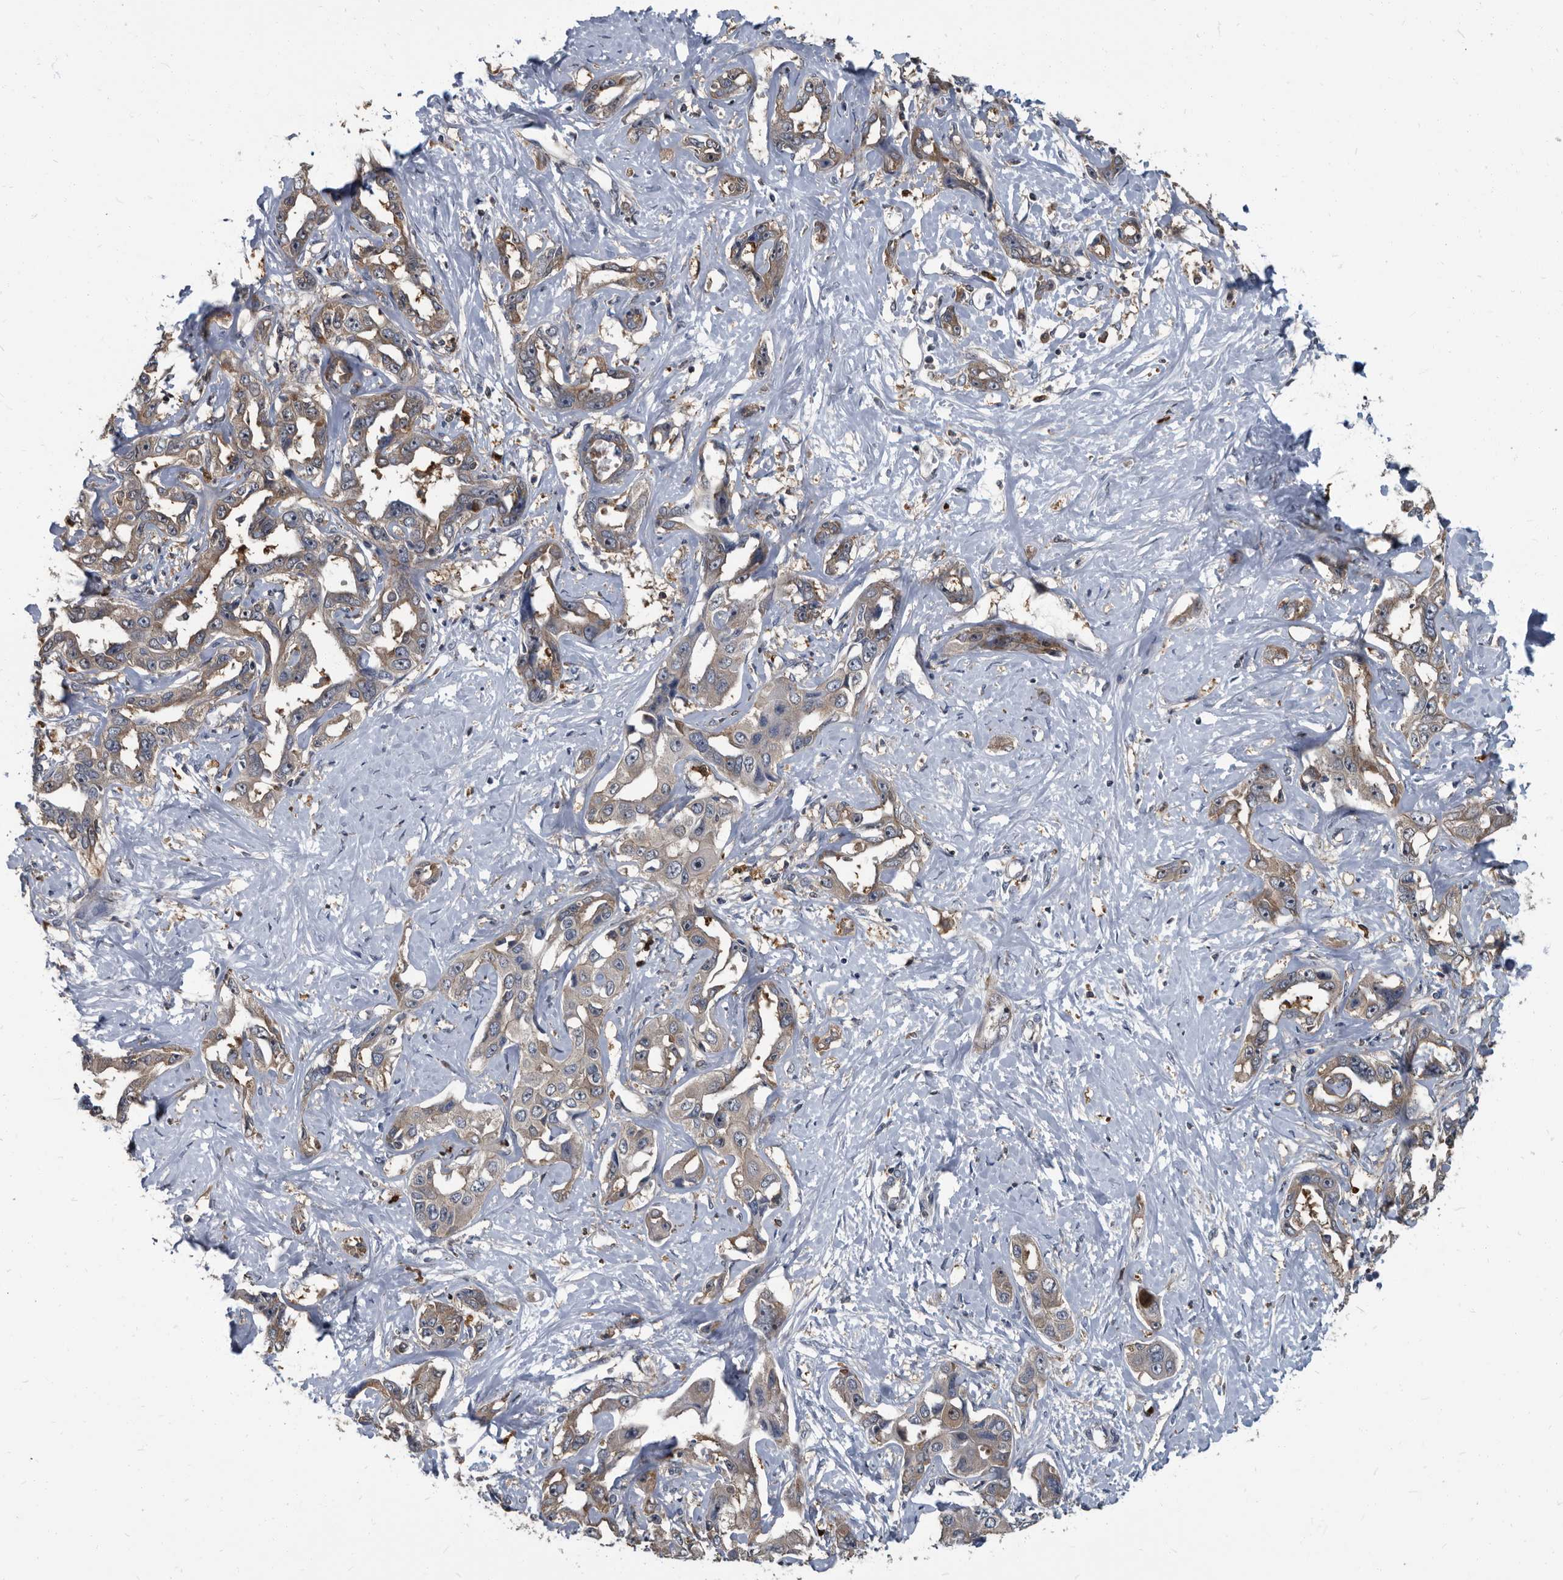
{"staining": {"intensity": "weak", "quantity": "<25%", "location": "cytoplasmic/membranous"}, "tissue": "liver cancer", "cell_type": "Tumor cells", "image_type": "cancer", "snomed": [{"axis": "morphology", "description": "Cholangiocarcinoma"}, {"axis": "topography", "description": "Liver"}], "caption": "Immunohistochemistry photomicrograph of neoplastic tissue: human liver cancer (cholangiocarcinoma) stained with DAB exhibits no significant protein expression in tumor cells. Nuclei are stained in blue.", "gene": "CDV3", "patient": {"sex": "male", "age": 59}}